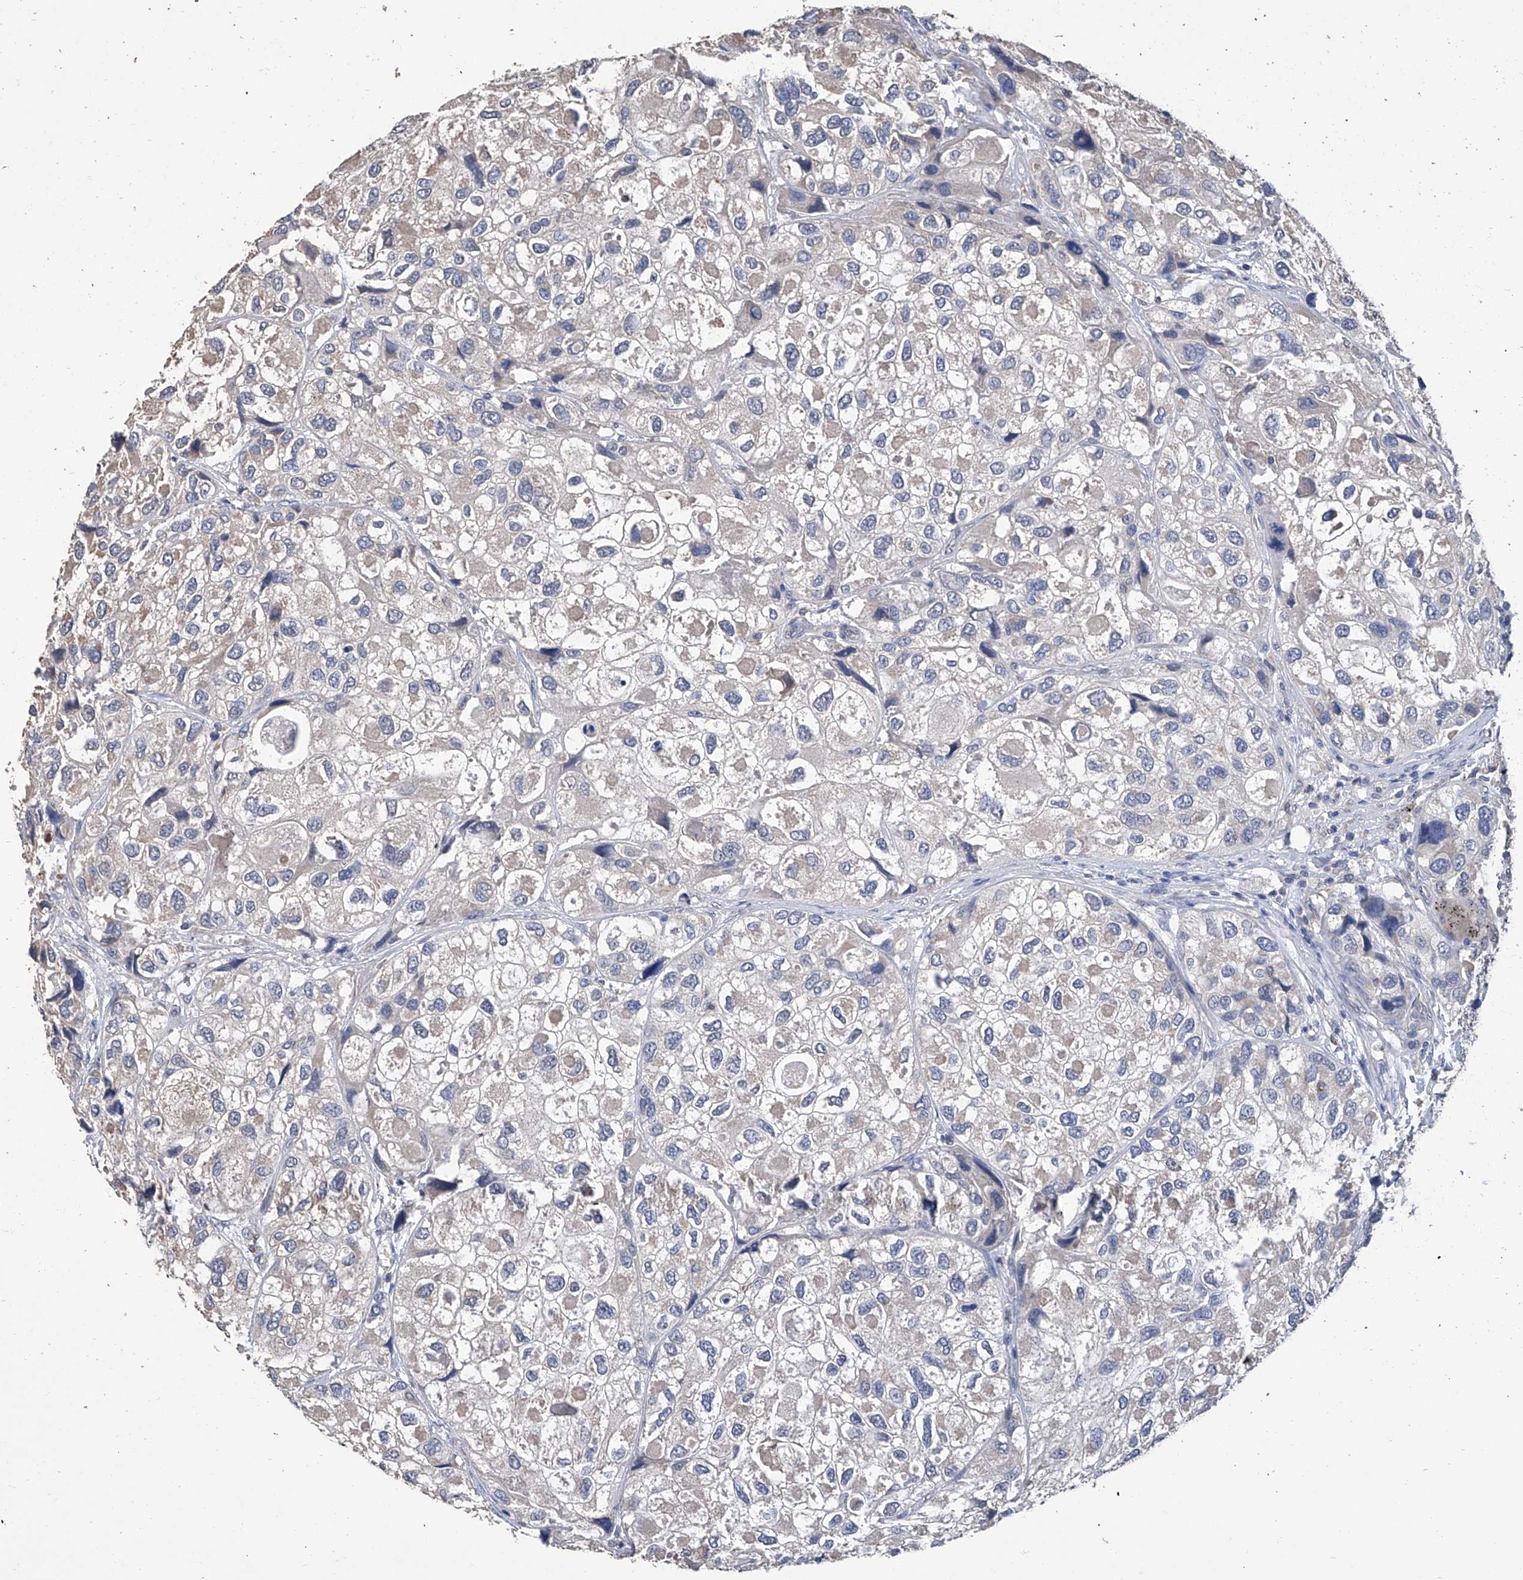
{"staining": {"intensity": "negative", "quantity": "none", "location": "none"}, "tissue": "urothelial cancer", "cell_type": "Tumor cells", "image_type": "cancer", "snomed": [{"axis": "morphology", "description": "Urothelial carcinoma, High grade"}, {"axis": "topography", "description": "Urinary bladder"}], "caption": "The histopathology image displays no significant staining in tumor cells of urothelial cancer.", "gene": "GPT", "patient": {"sex": "female", "age": 64}}